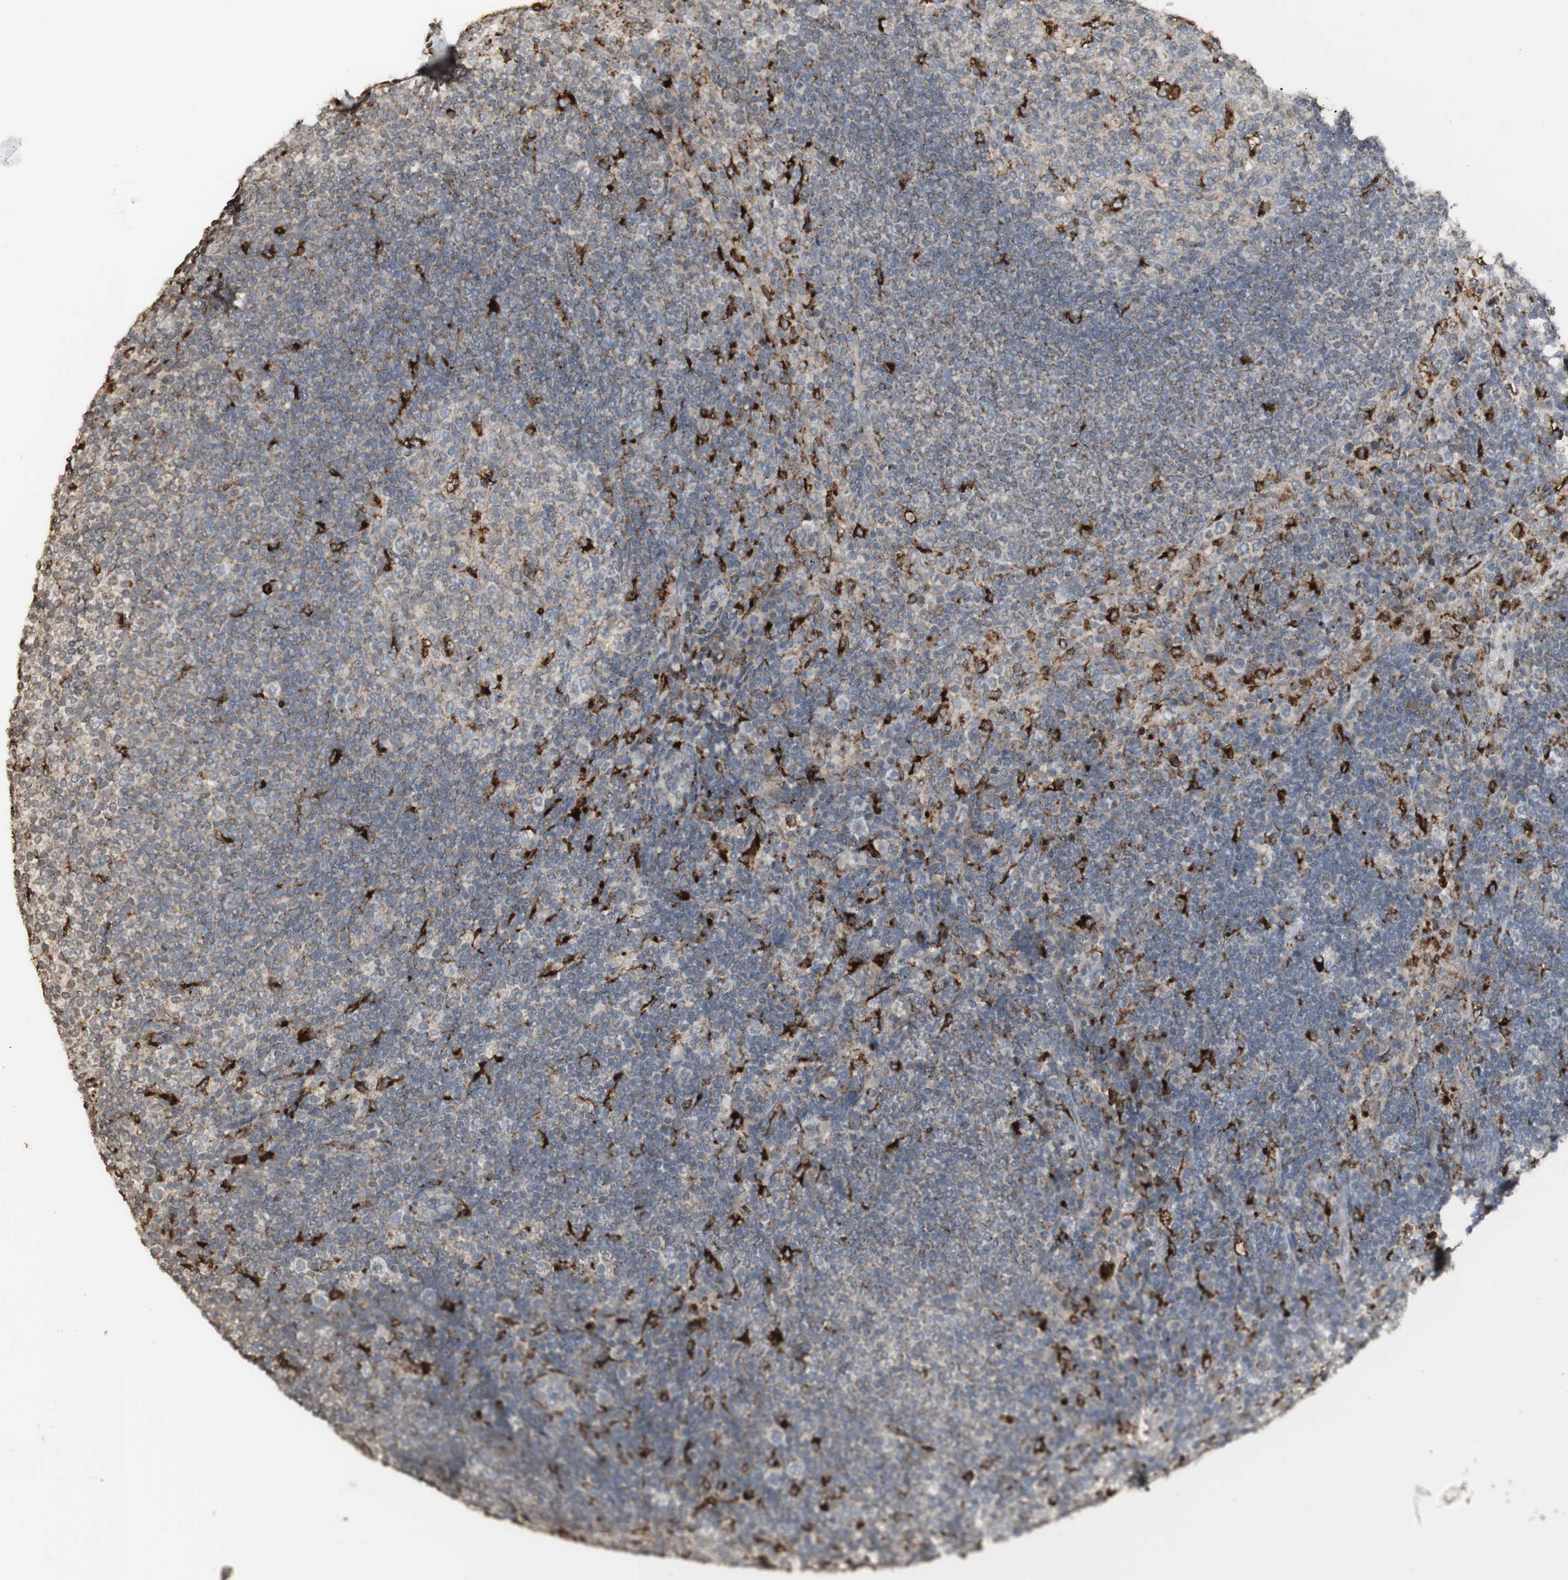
{"staining": {"intensity": "strong", "quantity": "<25%", "location": "cytoplasmic/membranous"}, "tissue": "lymph node", "cell_type": "Germinal center cells", "image_type": "normal", "snomed": [{"axis": "morphology", "description": "Normal tissue, NOS"}, {"axis": "topography", "description": "Lymph node"}], "caption": "The micrograph demonstrates a brown stain indicating the presence of a protein in the cytoplasmic/membranous of germinal center cells in lymph node.", "gene": "ATP6V1E1", "patient": {"sex": "female", "age": 53}}